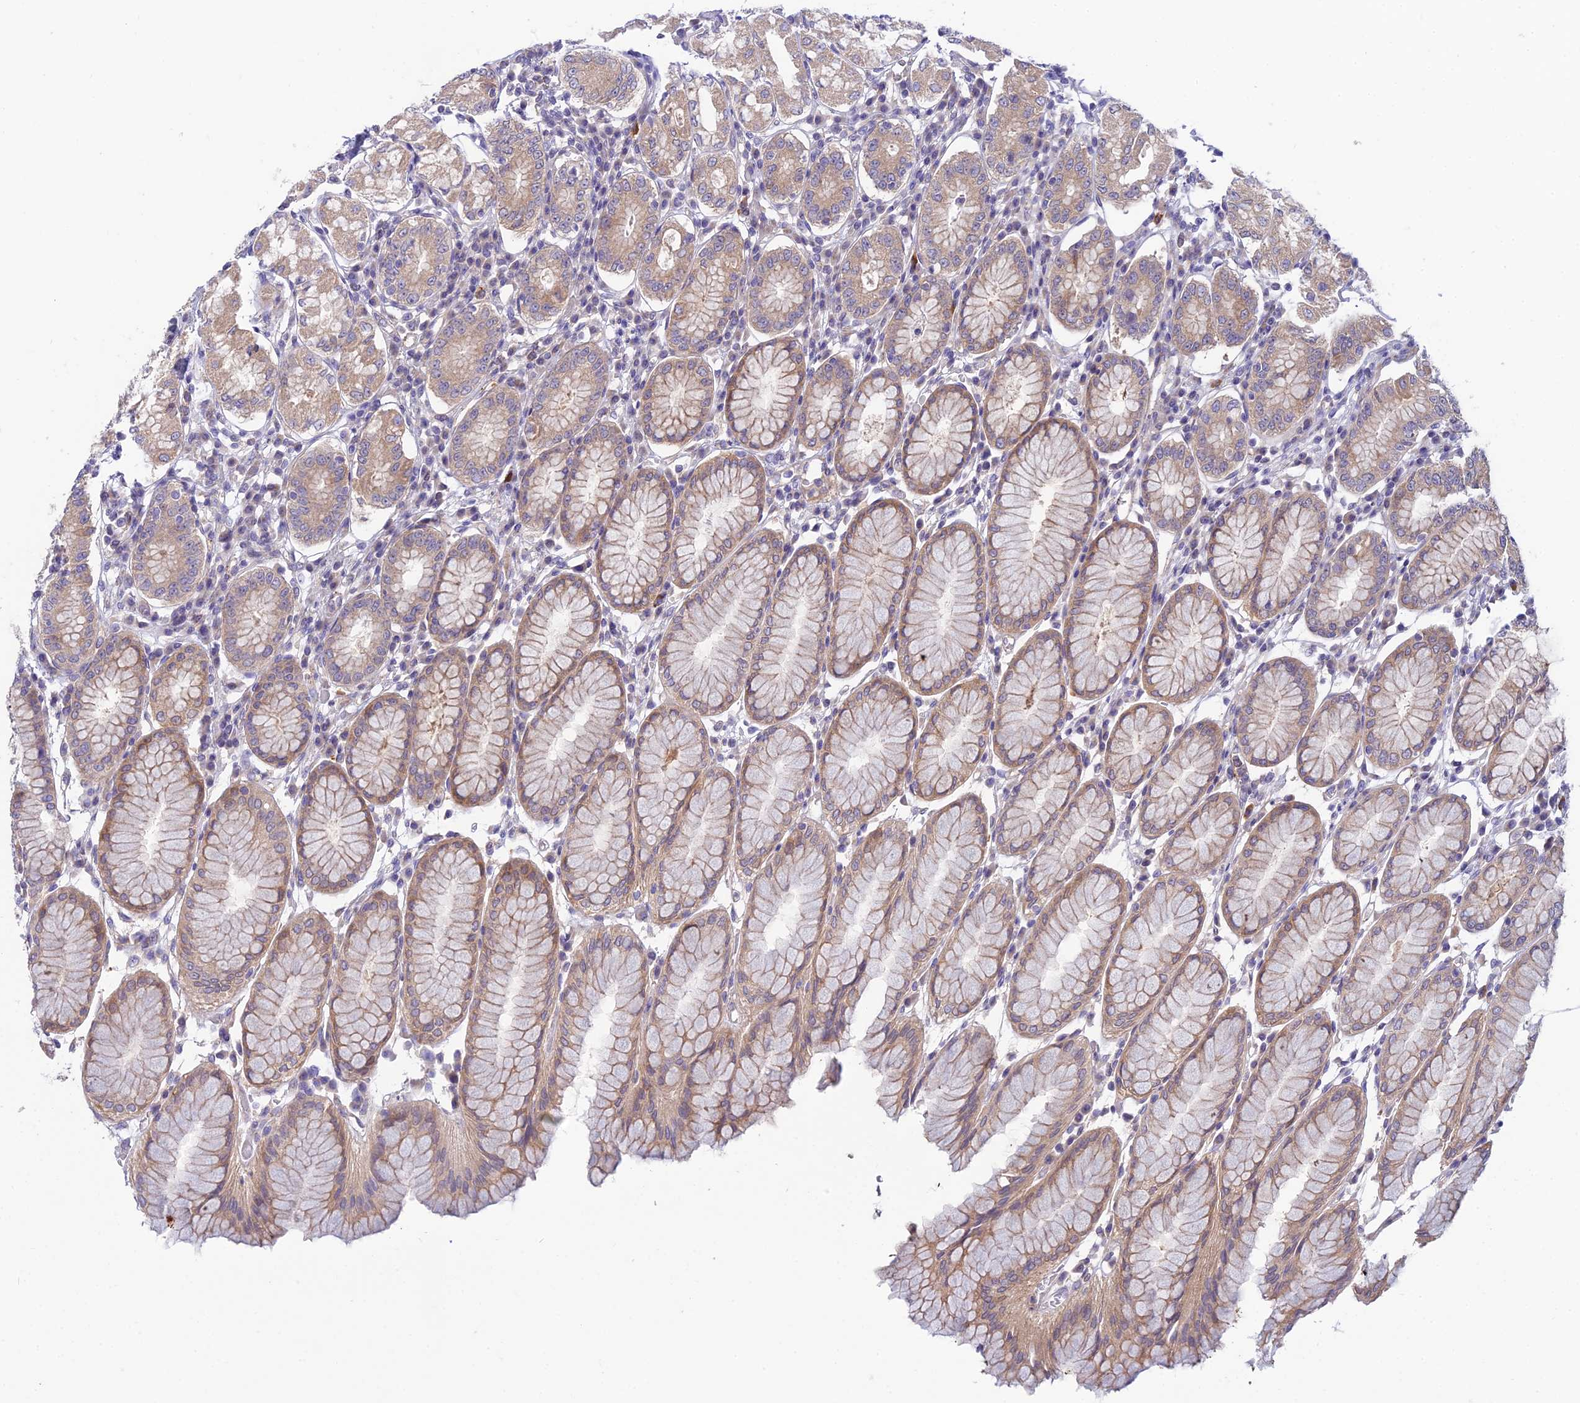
{"staining": {"intensity": "weak", "quantity": ">75%", "location": "cytoplasmic/membranous"}, "tissue": "stomach", "cell_type": "Glandular cells", "image_type": "normal", "snomed": [{"axis": "morphology", "description": "Normal tissue, NOS"}, {"axis": "topography", "description": "Stomach"}, {"axis": "topography", "description": "Stomach, lower"}], "caption": "Normal stomach displays weak cytoplasmic/membranous staining in about >75% of glandular cells.", "gene": "DUS2", "patient": {"sex": "female", "age": 56}}